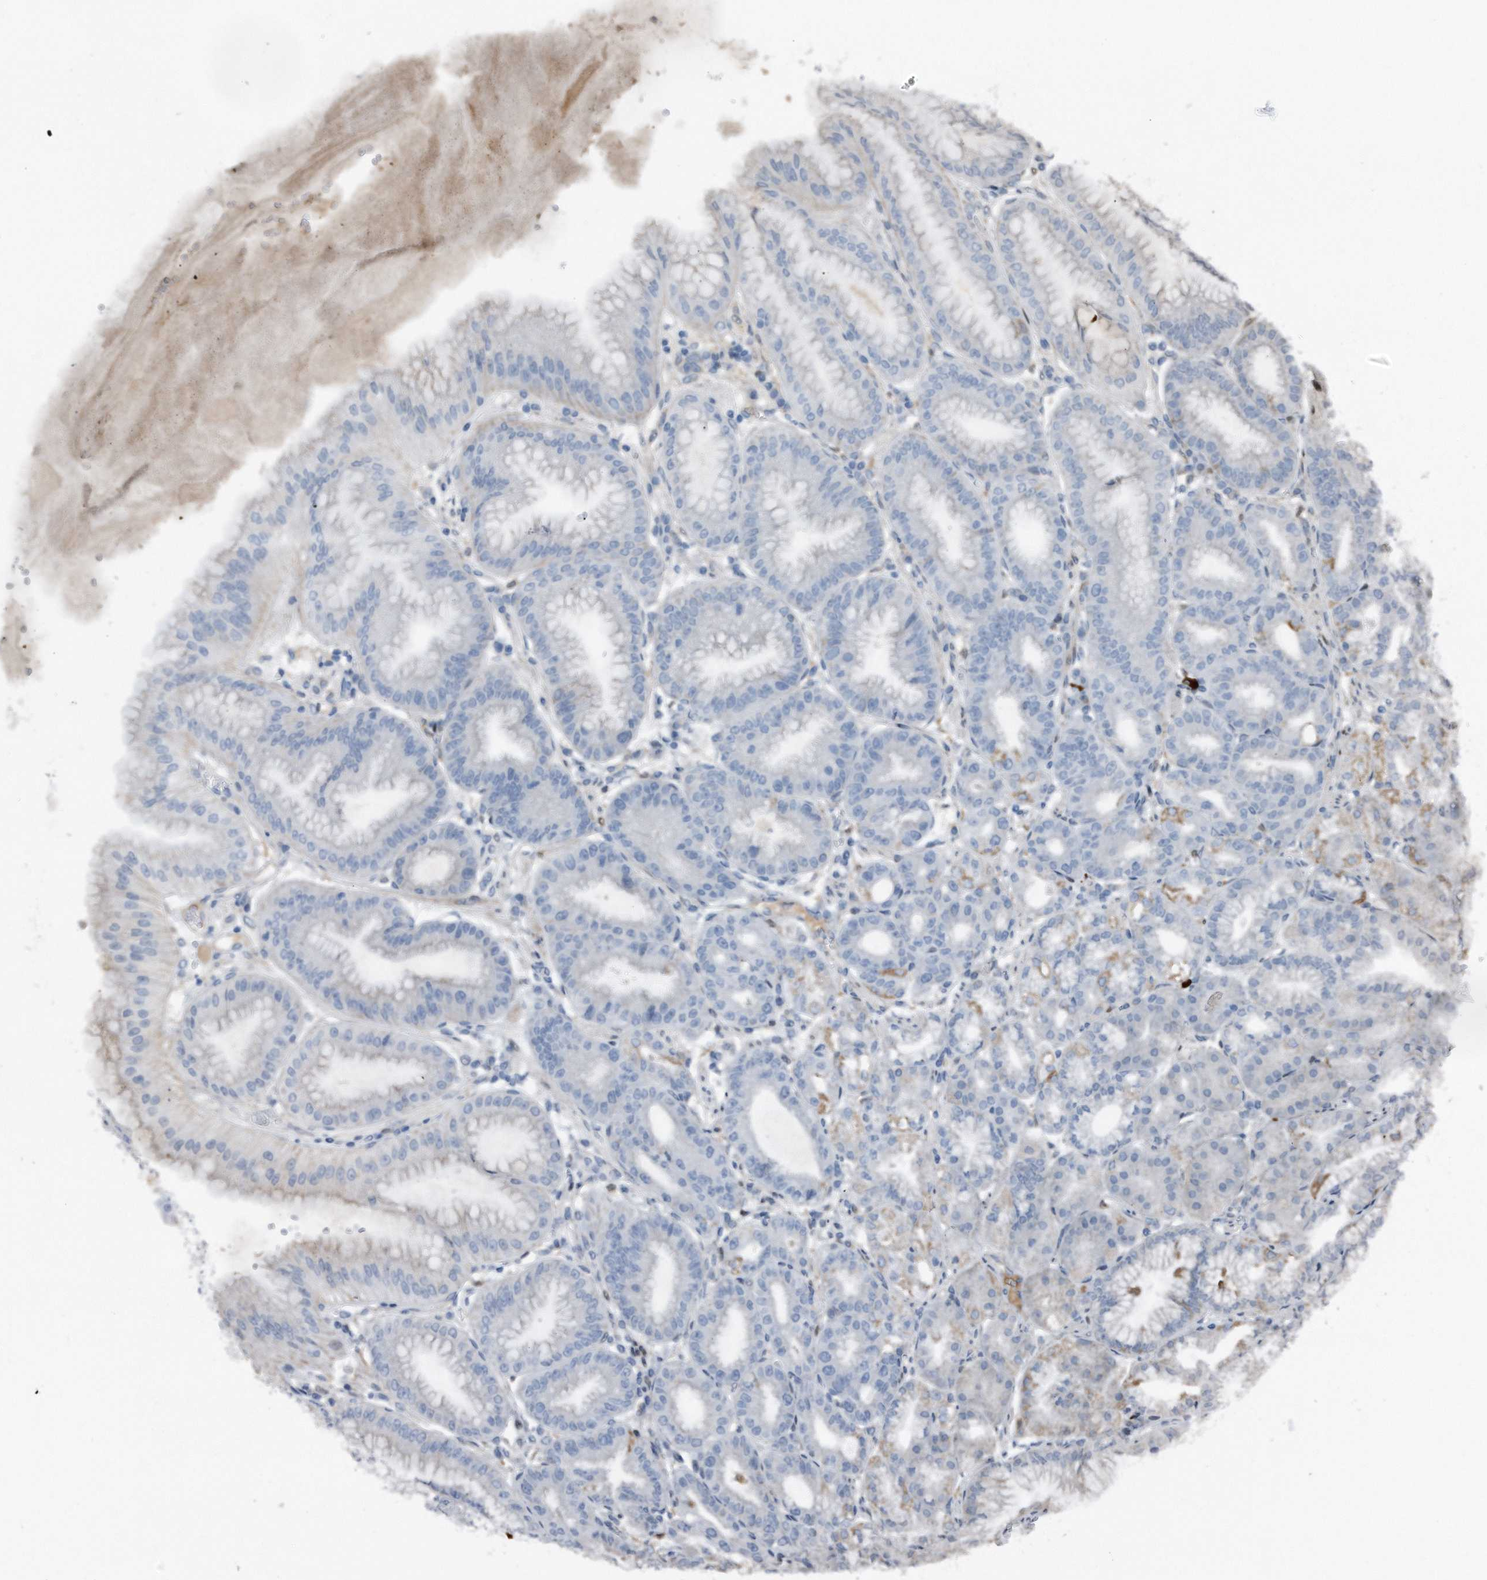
{"staining": {"intensity": "moderate", "quantity": "25%-75%", "location": "cytoplasmic/membranous"}, "tissue": "stomach", "cell_type": "Glandular cells", "image_type": "normal", "snomed": [{"axis": "morphology", "description": "Normal tissue, NOS"}, {"axis": "topography", "description": "Stomach, lower"}], "caption": "Protein expression analysis of normal human stomach reveals moderate cytoplasmic/membranous staining in approximately 25%-75% of glandular cells.", "gene": "DST", "patient": {"sex": "male", "age": 71}}